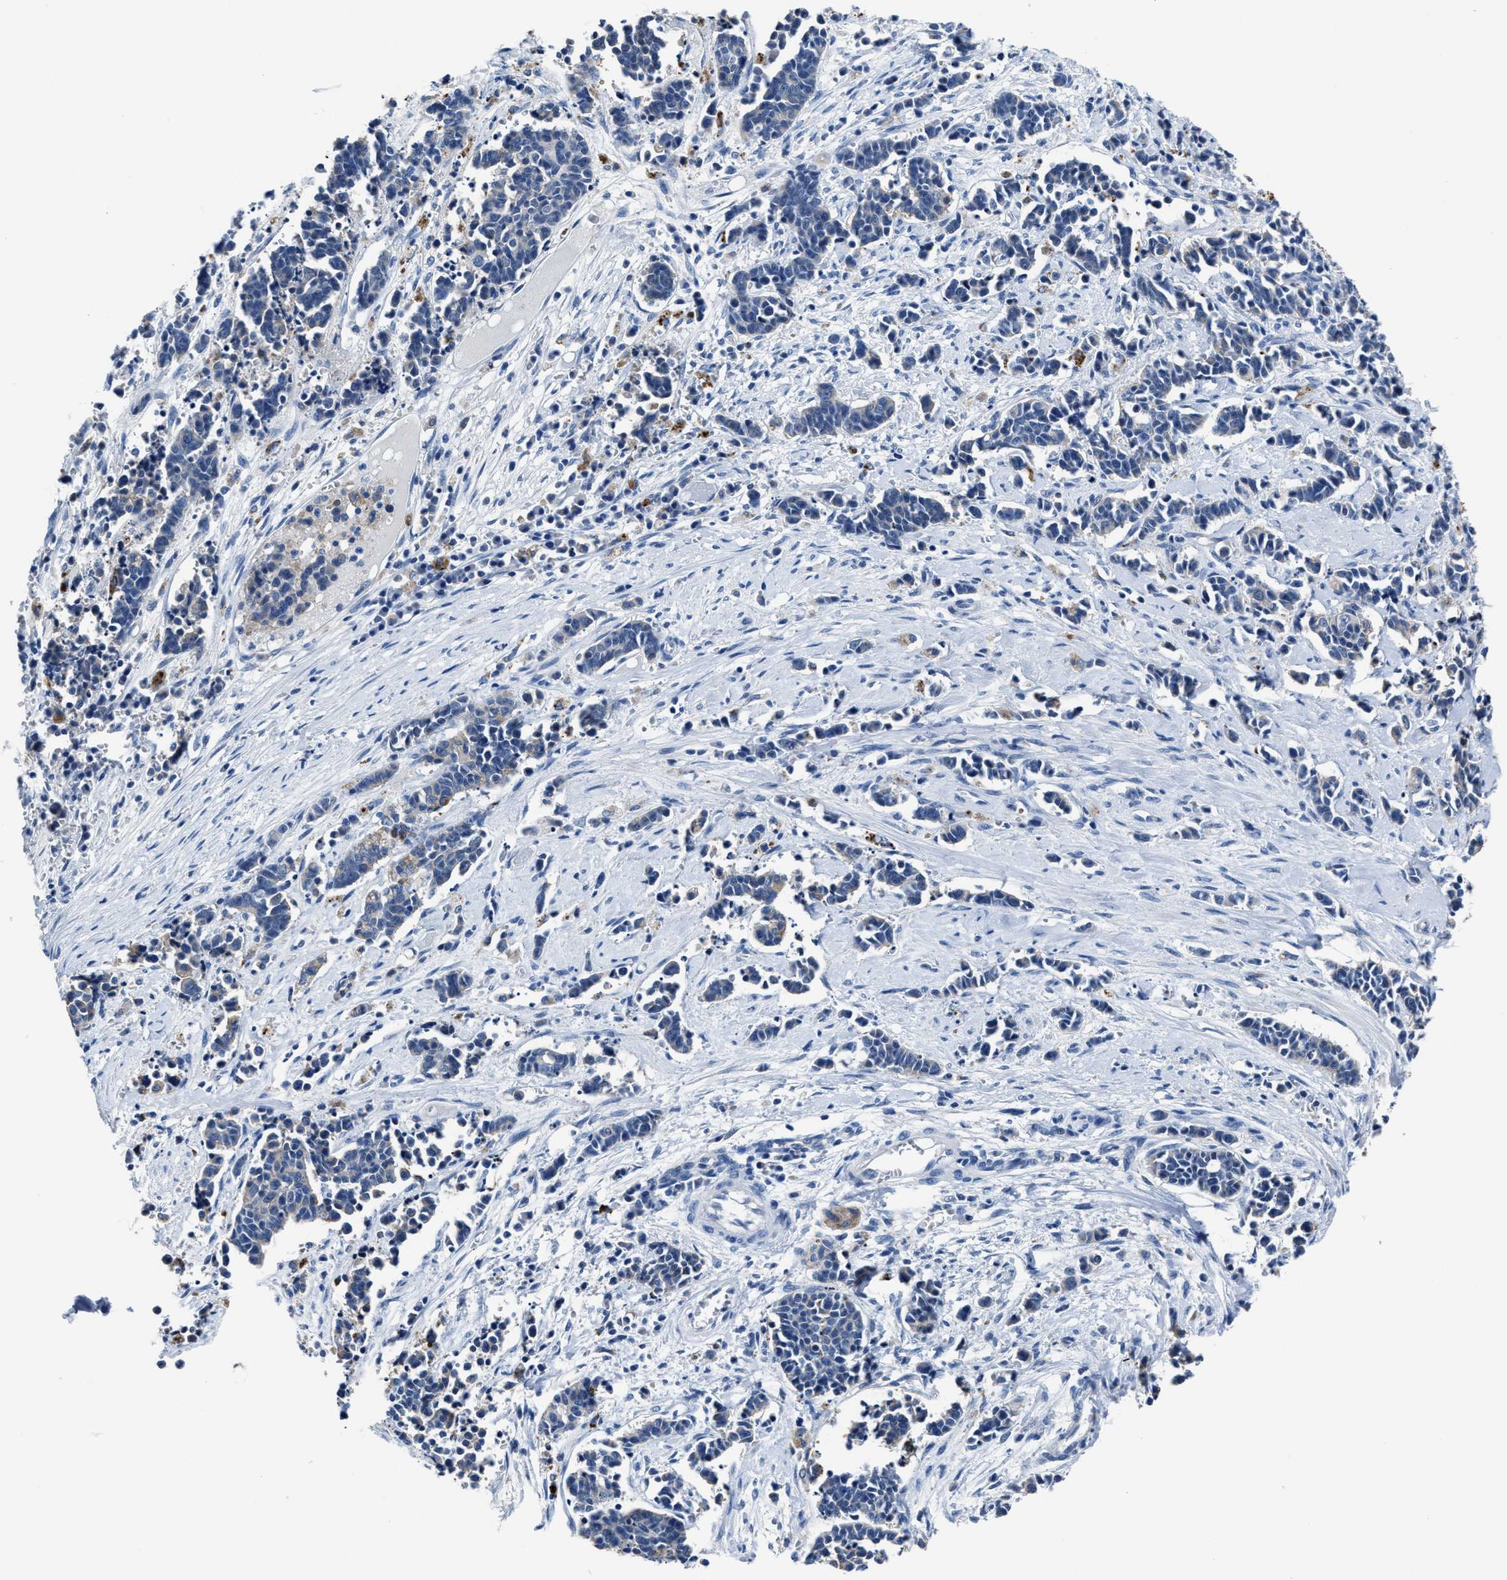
{"staining": {"intensity": "negative", "quantity": "none", "location": "none"}, "tissue": "cervical cancer", "cell_type": "Tumor cells", "image_type": "cancer", "snomed": [{"axis": "morphology", "description": "Squamous cell carcinoma, NOS"}, {"axis": "topography", "description": "Cervix"}], "caption": "Immunohistochemistry (IHC) of human cervical cancer (squamous cell carcinoma) demonstrates no staining in tumor cells.", "gene": "GHITM", "patient": {"sex": "female", "age": 35}}